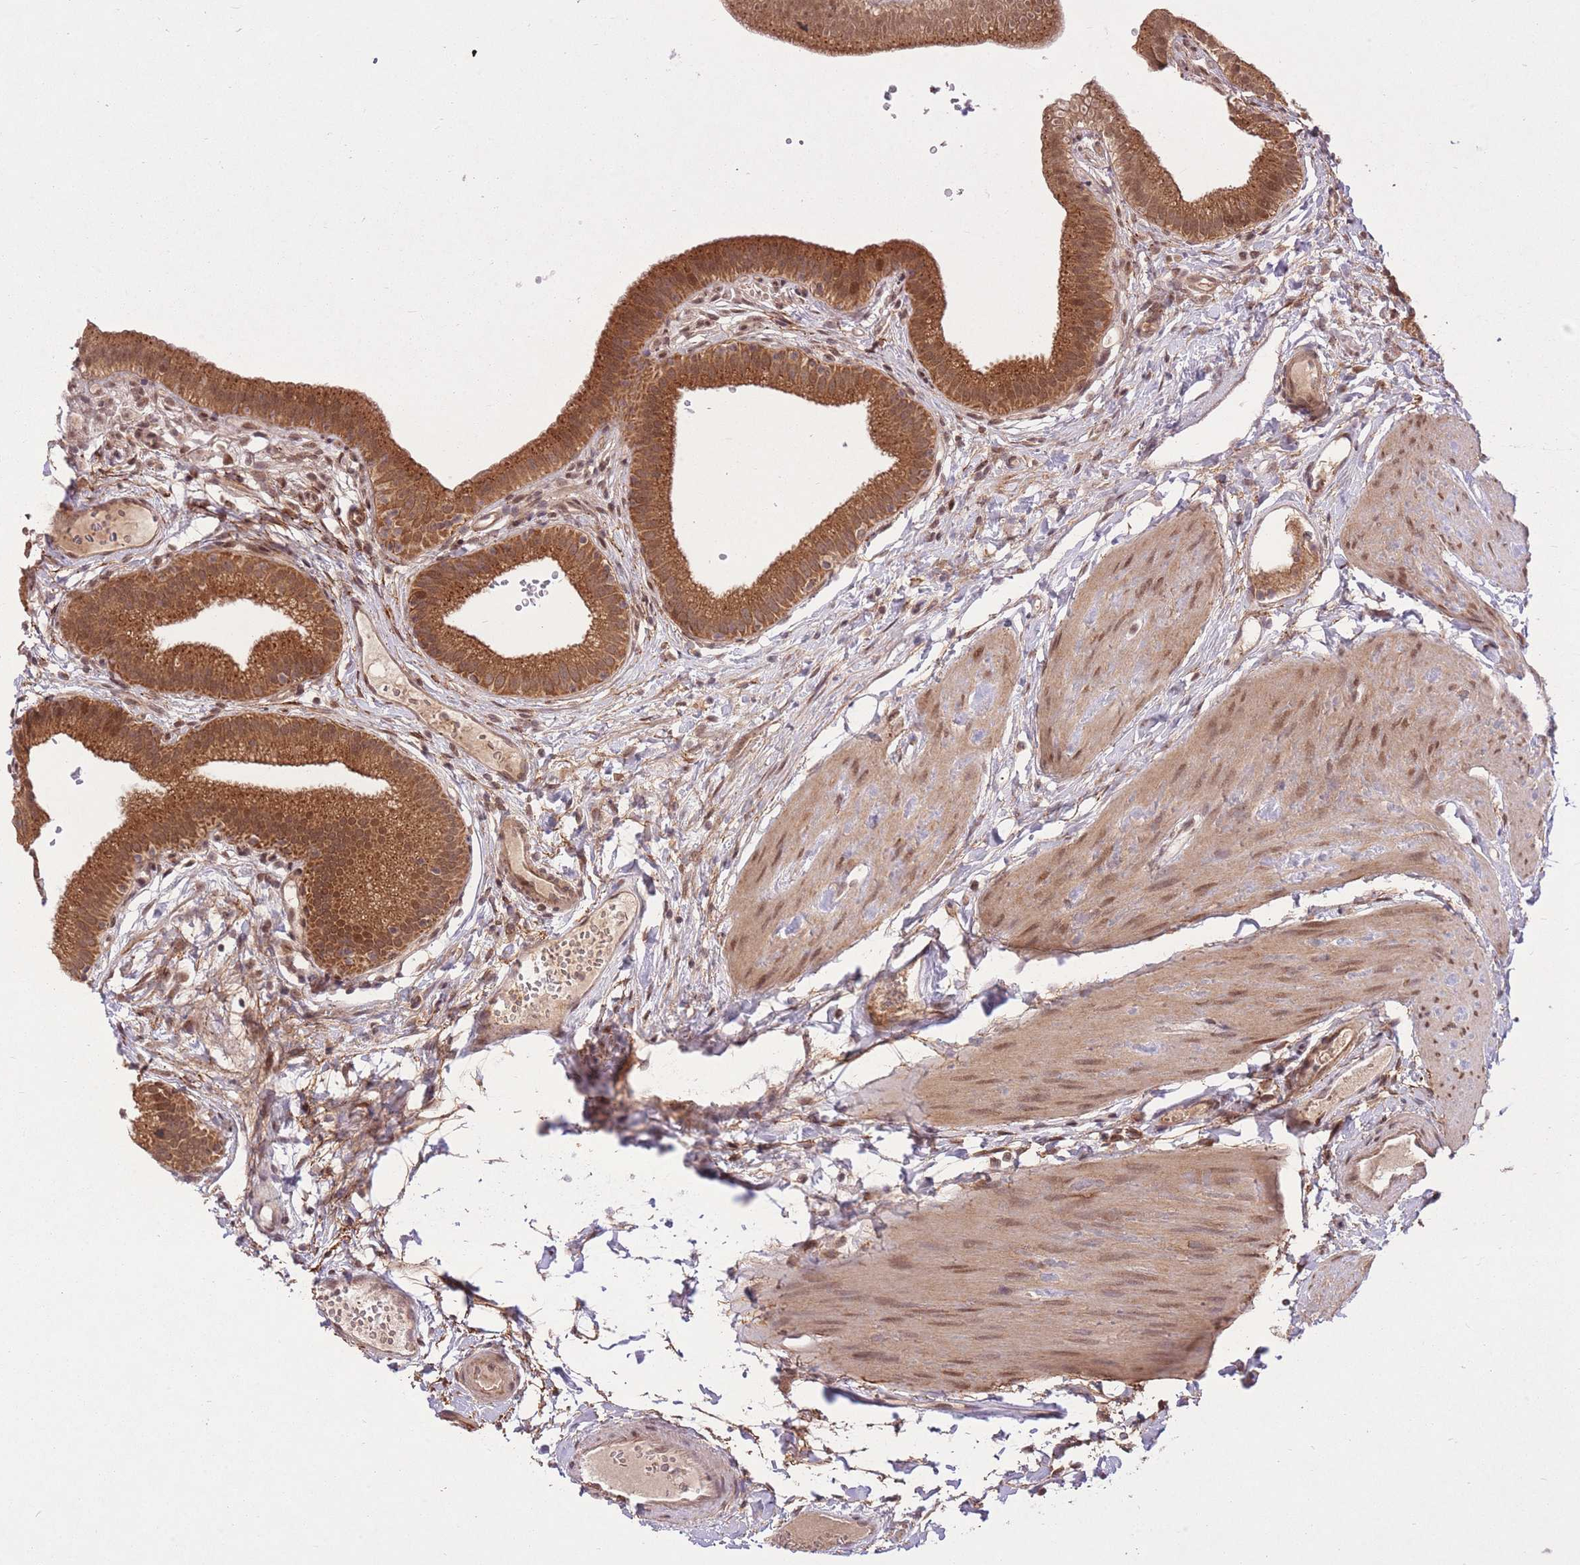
{"staining": {"intensity": "strong", "quantity": ">75%", "location": "cytoplasmic/membranous"}, "tissue": "gallbladder", "cell_type": "Glandular cells", "image_type": "normal", "snomed": [{"axis": "morphology", "description": "Normal tissue, NOS"}, {"axis": "topography", "description": "Gallbladder"}], "caption": "Immunohistochemical staining of unremarkable human gallbladder shows strong cytoplasmic/membranous protein staining in about >75% of glandular cells.", "gene": "ZNF391", "patient": {"sex": "female", "age": 54}}